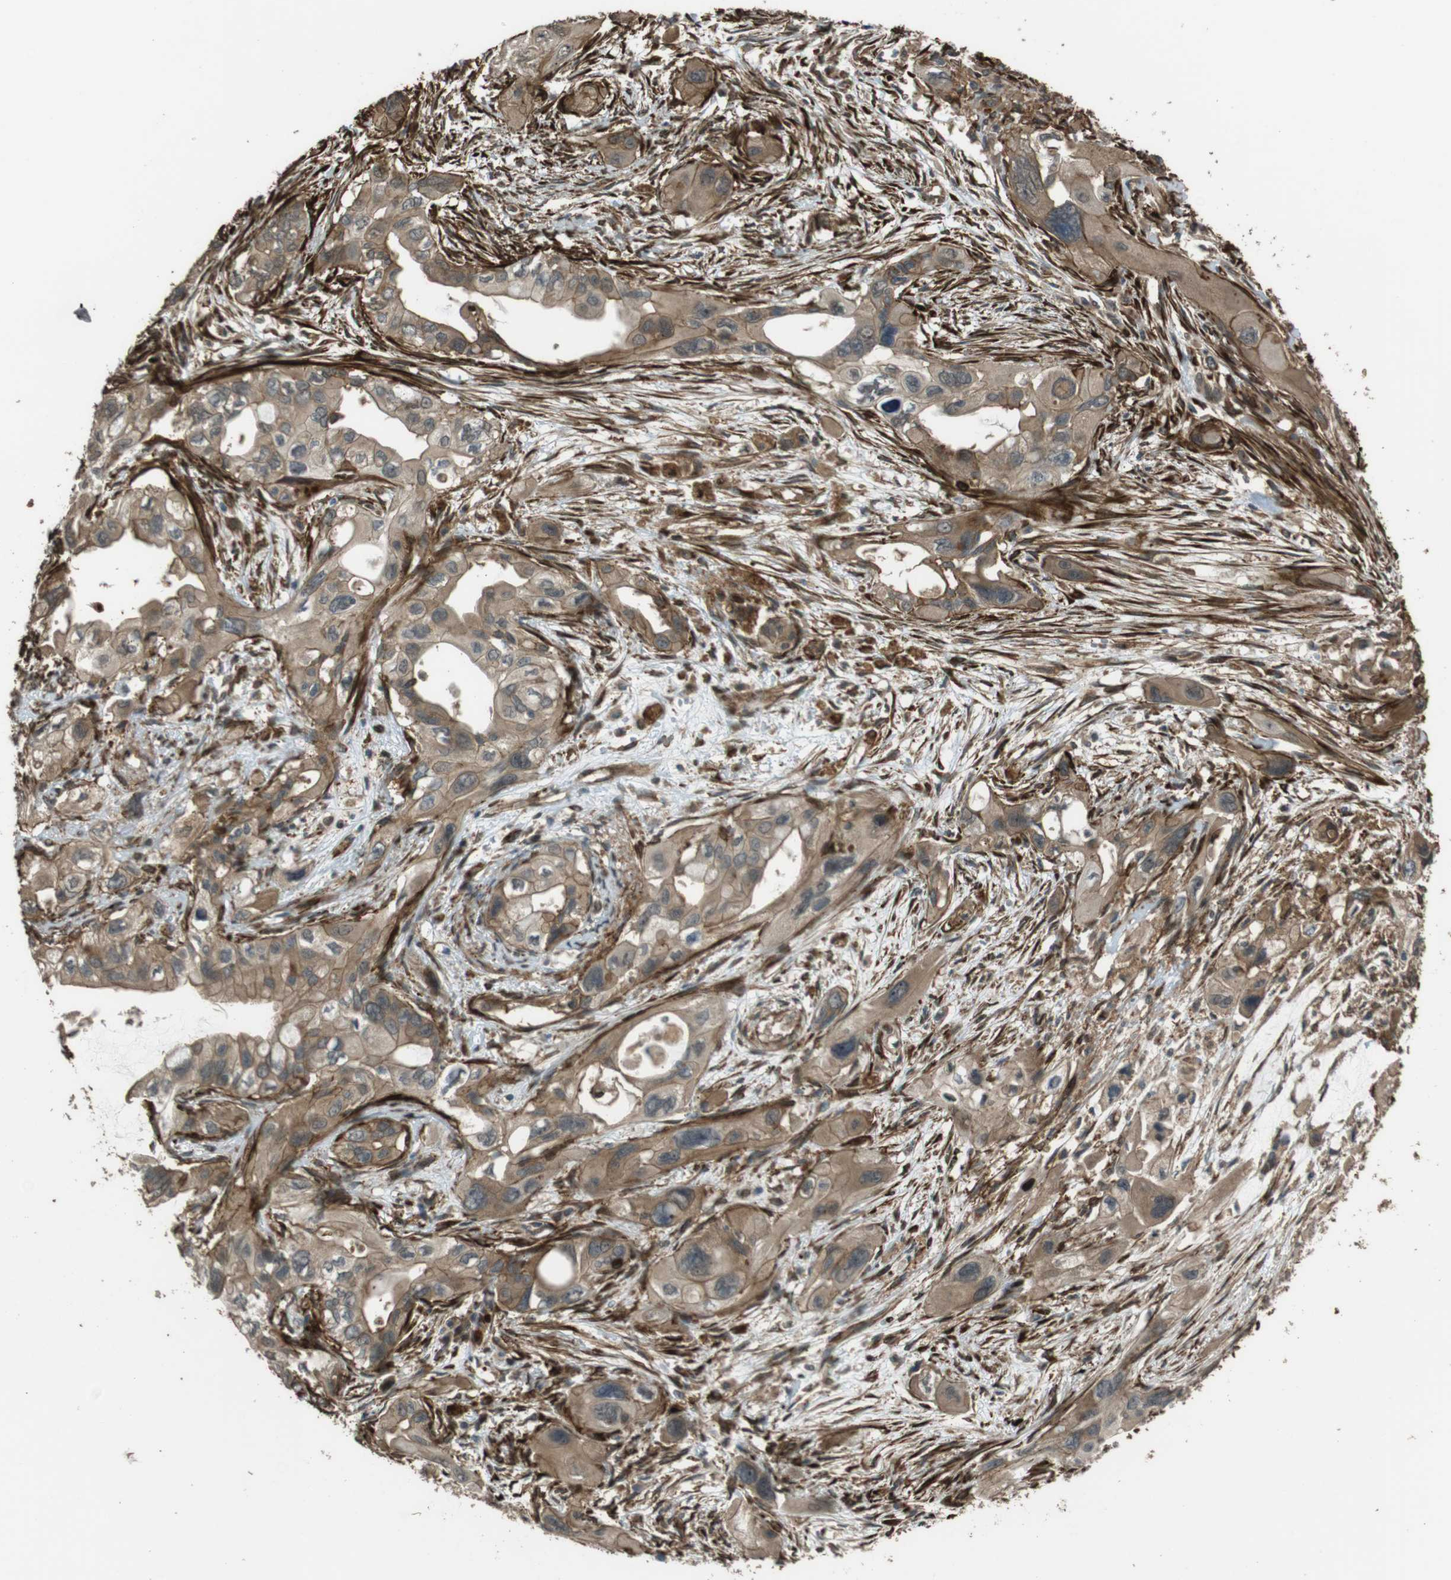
{"staining": {"intensity": "moderate", "quantity": ">75%", "location": "cytoplasmic/membranous"}, "tissue": "pancreatic cancer", "cell_type": "Tumor cells", "image_type": "cancer", "snomed": [{"axis": "morphology", "description": "Adenocarcinoma, NOS"}, {"axis": "topography", "description": "Pancreas"}], "caption": "Pancreatic cancer stained with DAB immunohistochemistry (IHC) demonstrates medium levels of moderate cytoplasmic/membranous positivity in approximately >75% of tumor cells.", "gene": "MSRB3", "patient": {"sex": "male", "age": 73}}